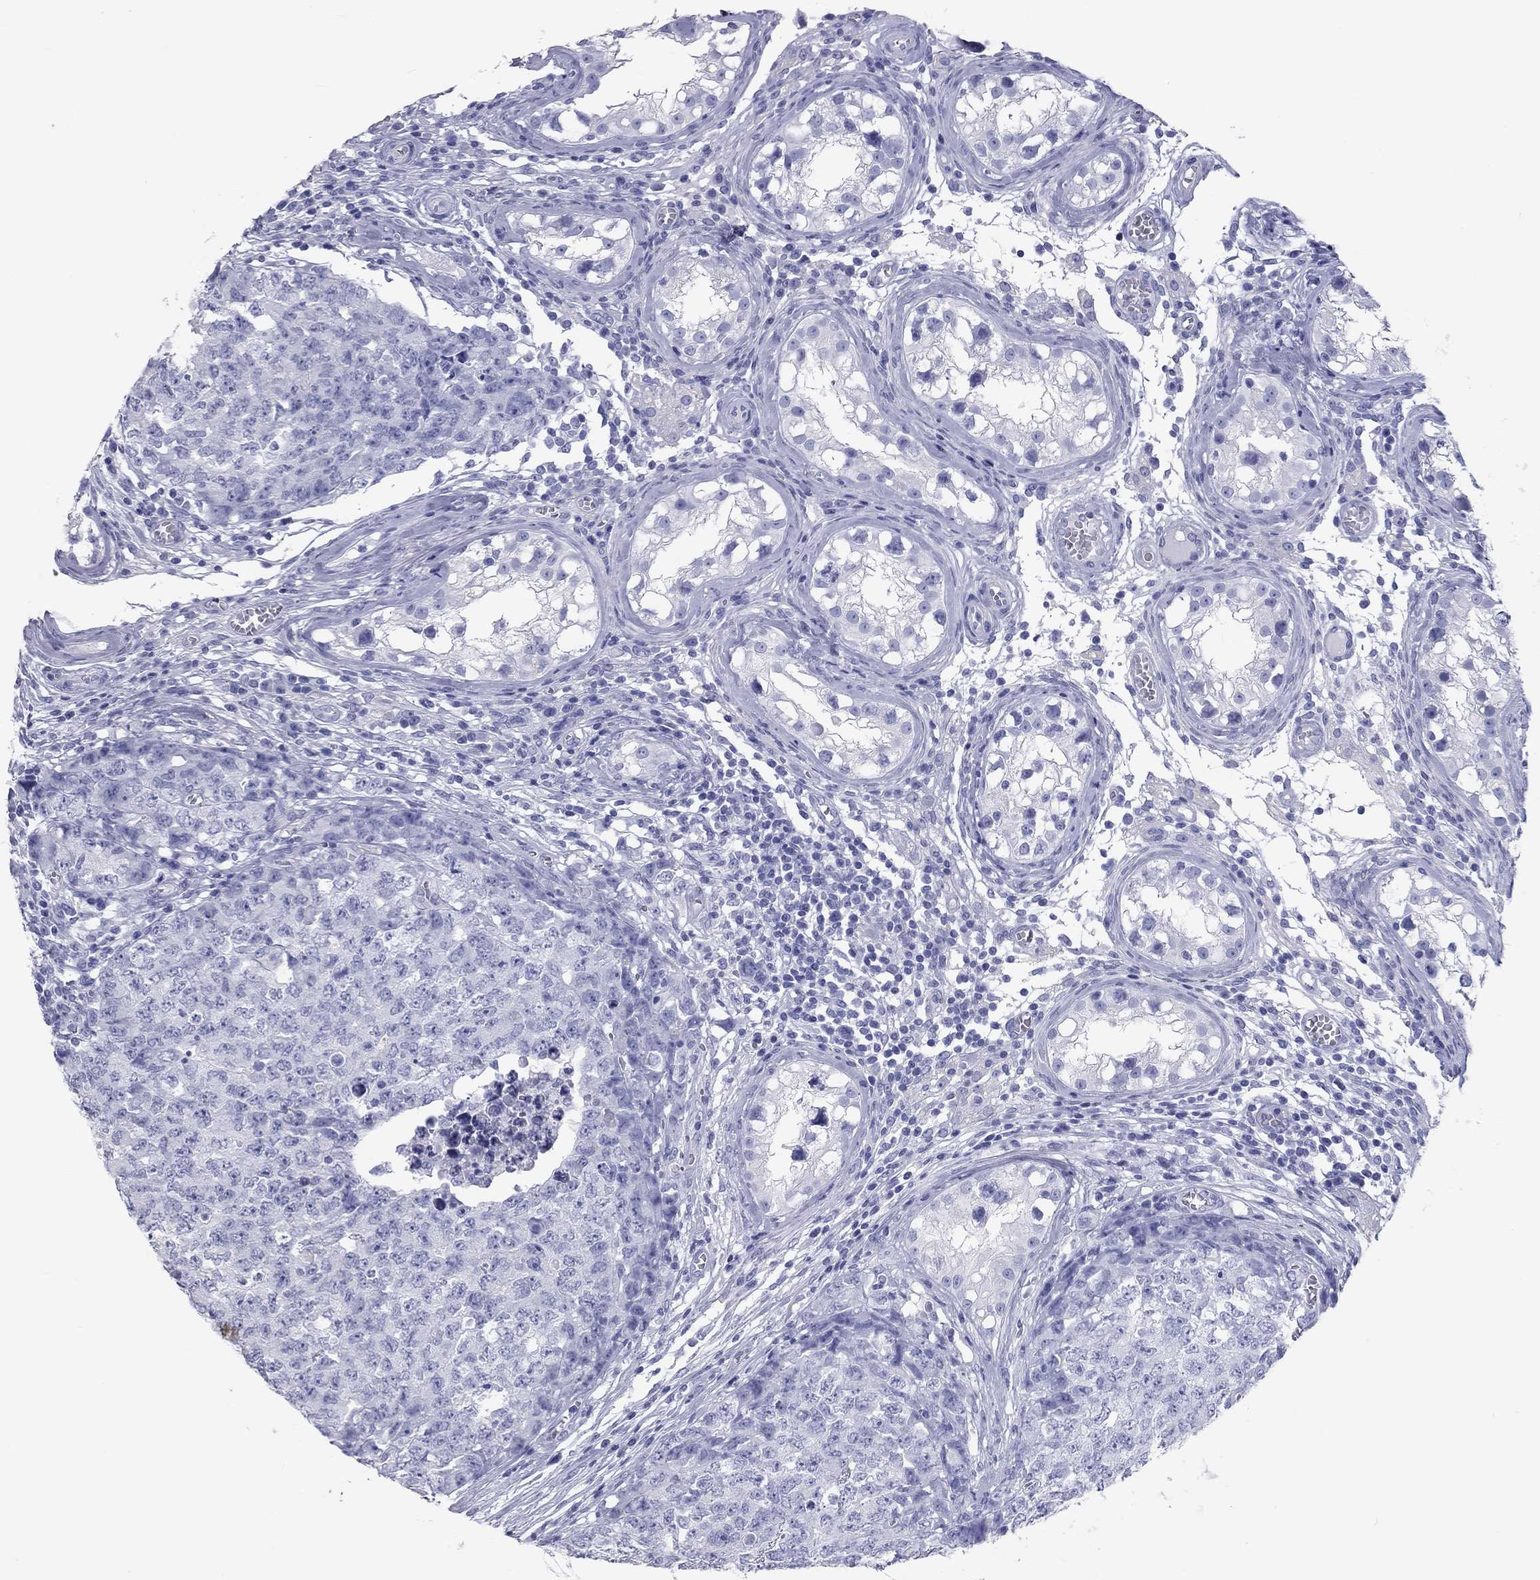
{"staining": {"intensity": "negative", "quantity": "none", "location": "none"}, "tissue": "testis cancer", "cell_type": "Tumor cells", "image_type": "cancer", "snomed": [{"axis": "morphology", "description": "Carcinoma, Embryonal, NOS"}, {"axis": "topography", "description": "Testis"}], "caption": "This is an immunohistochemistry (IHC) micrograph of human testis embryonal carcinoma. There is no expression in tumor cells.", "gene": "DNALI1", "patient": {"sex": "male", "age": 23}}